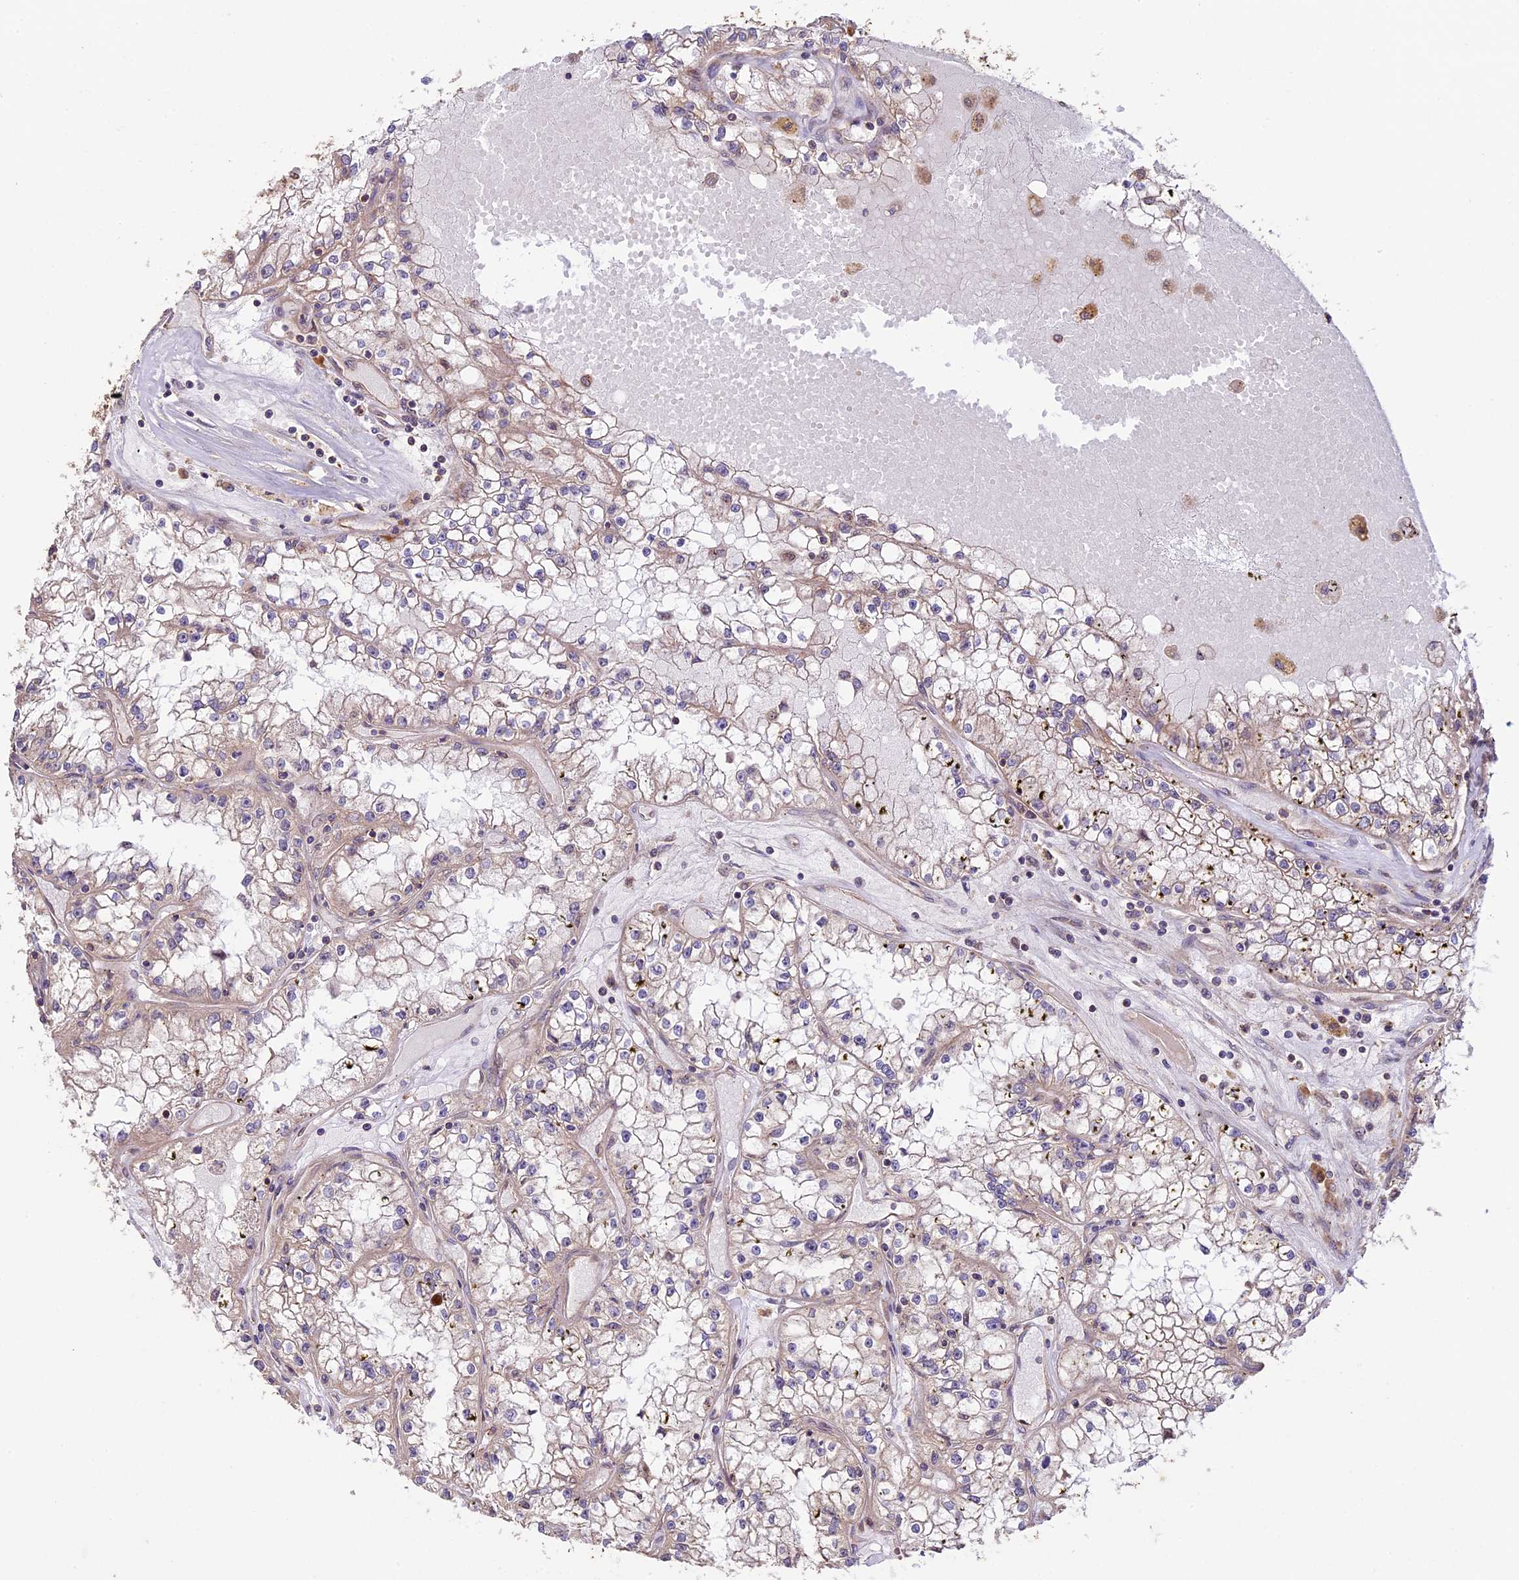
{"staining": {"intensity": "negative", "quantity": "none", "location": "none"}, "tissue": "renal cancer", "cell_type": "Tumor cells", "image_type": "cancer", "snomed": [{"axis": "morphology", "description": "Adenocarcinoma, NOS"}, {"axis": "topography", "description": "Kidney"}], "caption": "DAB (3,3'-diaminobenzidine) immunohistochemical staining of human adenocarcinoma (renal) exhibits no significant staining in tumor cells.", "gene": "BCAS4", "patient": {"sex": "male", "age": 56}}